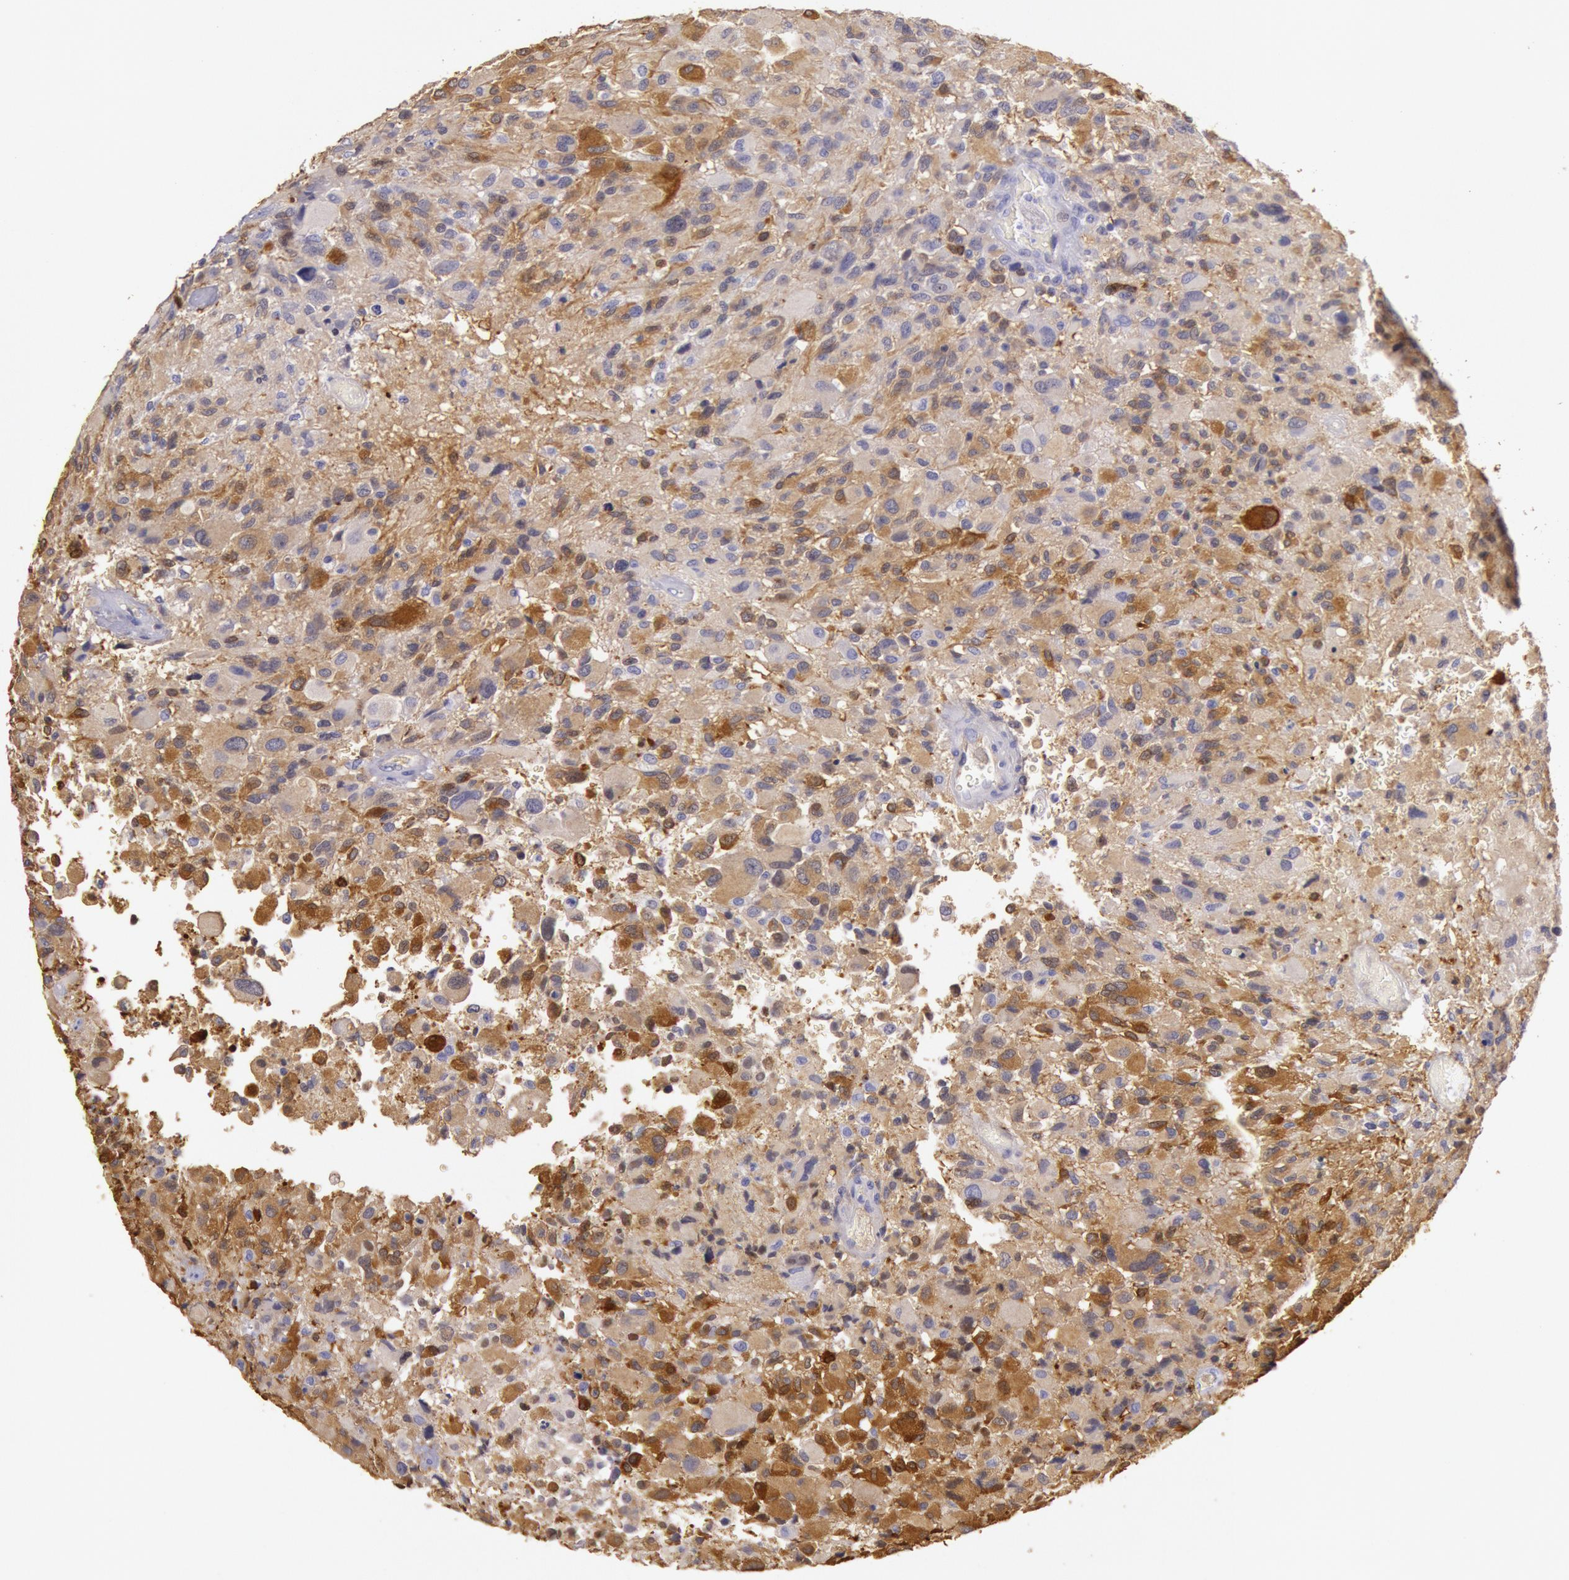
{"staining": {"intensity": "moderate", "quantity": "<25%", "location": "cytoplasmic/membranous"}, "tissue": "glioma", "cell_type": "Tumor cells", "image_type": "cancer", "snomed": [{"axis": "morphology", "description": "Glioma, malignant, High grade"}, {"axis": "topography", "description": "Brain"}], "caption": "Immunohistochemistry histopathology image of neoplastic tissue: glioma stained using IHC reveals low levels of moderate protein expression localized specifically in the cytoplasmic/membranous of tumor cells, appearing as a cytoplasmic/membranous brown color.", "gene": "CKB", "patient": {"sex": "male", "age": 69}}